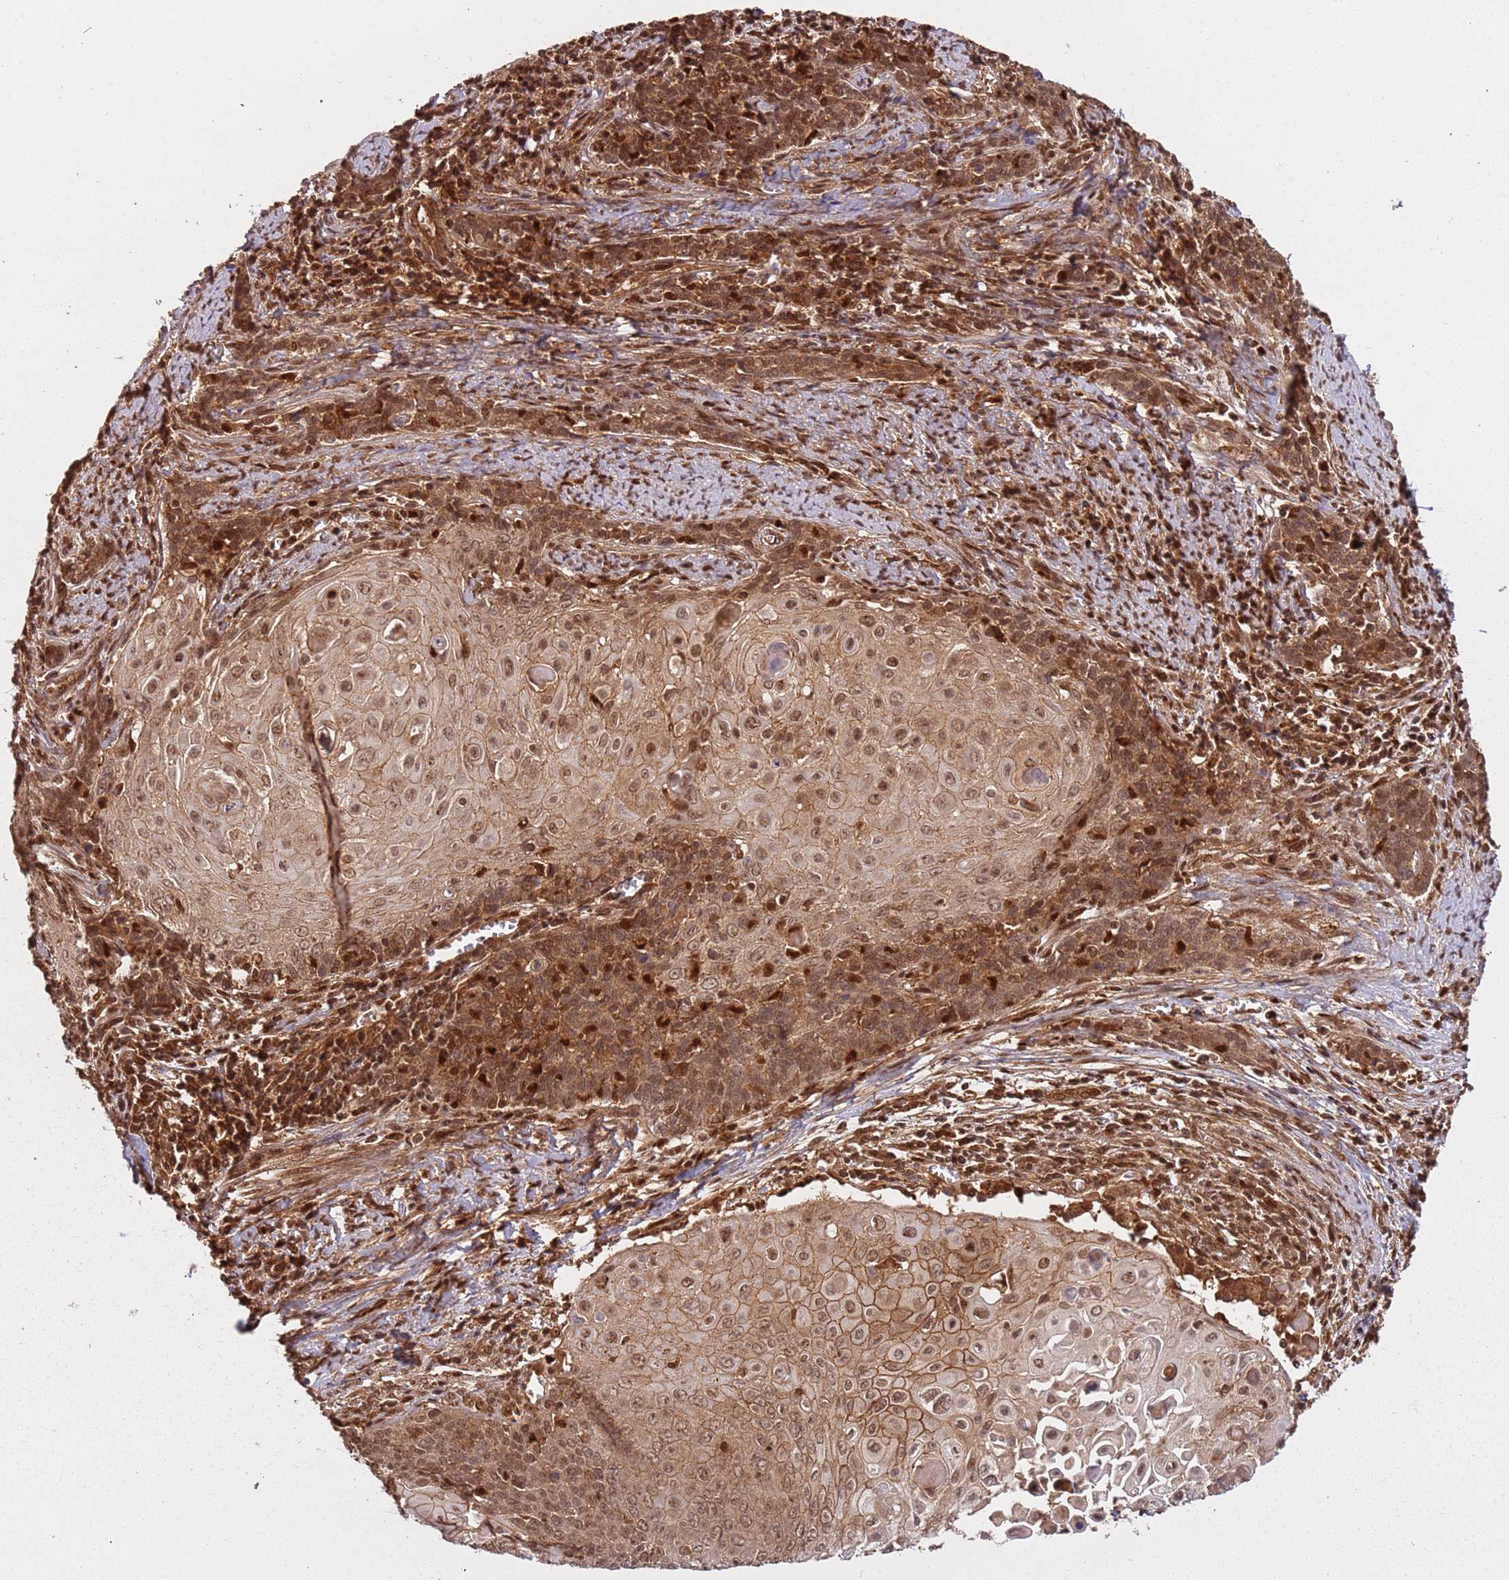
{"staining": {"intensity": "moderate", "quantity": ">75%", "location": "cytoplasmic/membranous,nuclear"}, "tissue": "cervical cancer", "cell_type": "Tumor cells", "image_type": "cancer", "snomed": [{"axis": "morphology", "description": "Squamous cell carcinoma, NOS"}, {"axis": "topography", "description": "Cervix"}], "caption": "Cervical cancer stained with a brown dye exhibits moderate cytoplasmic/membranous and nuclear positive positivity in approximately >75% of tumor cells.", "gene": "PGLS", "patient": {"sex": "female", "age": 39}}